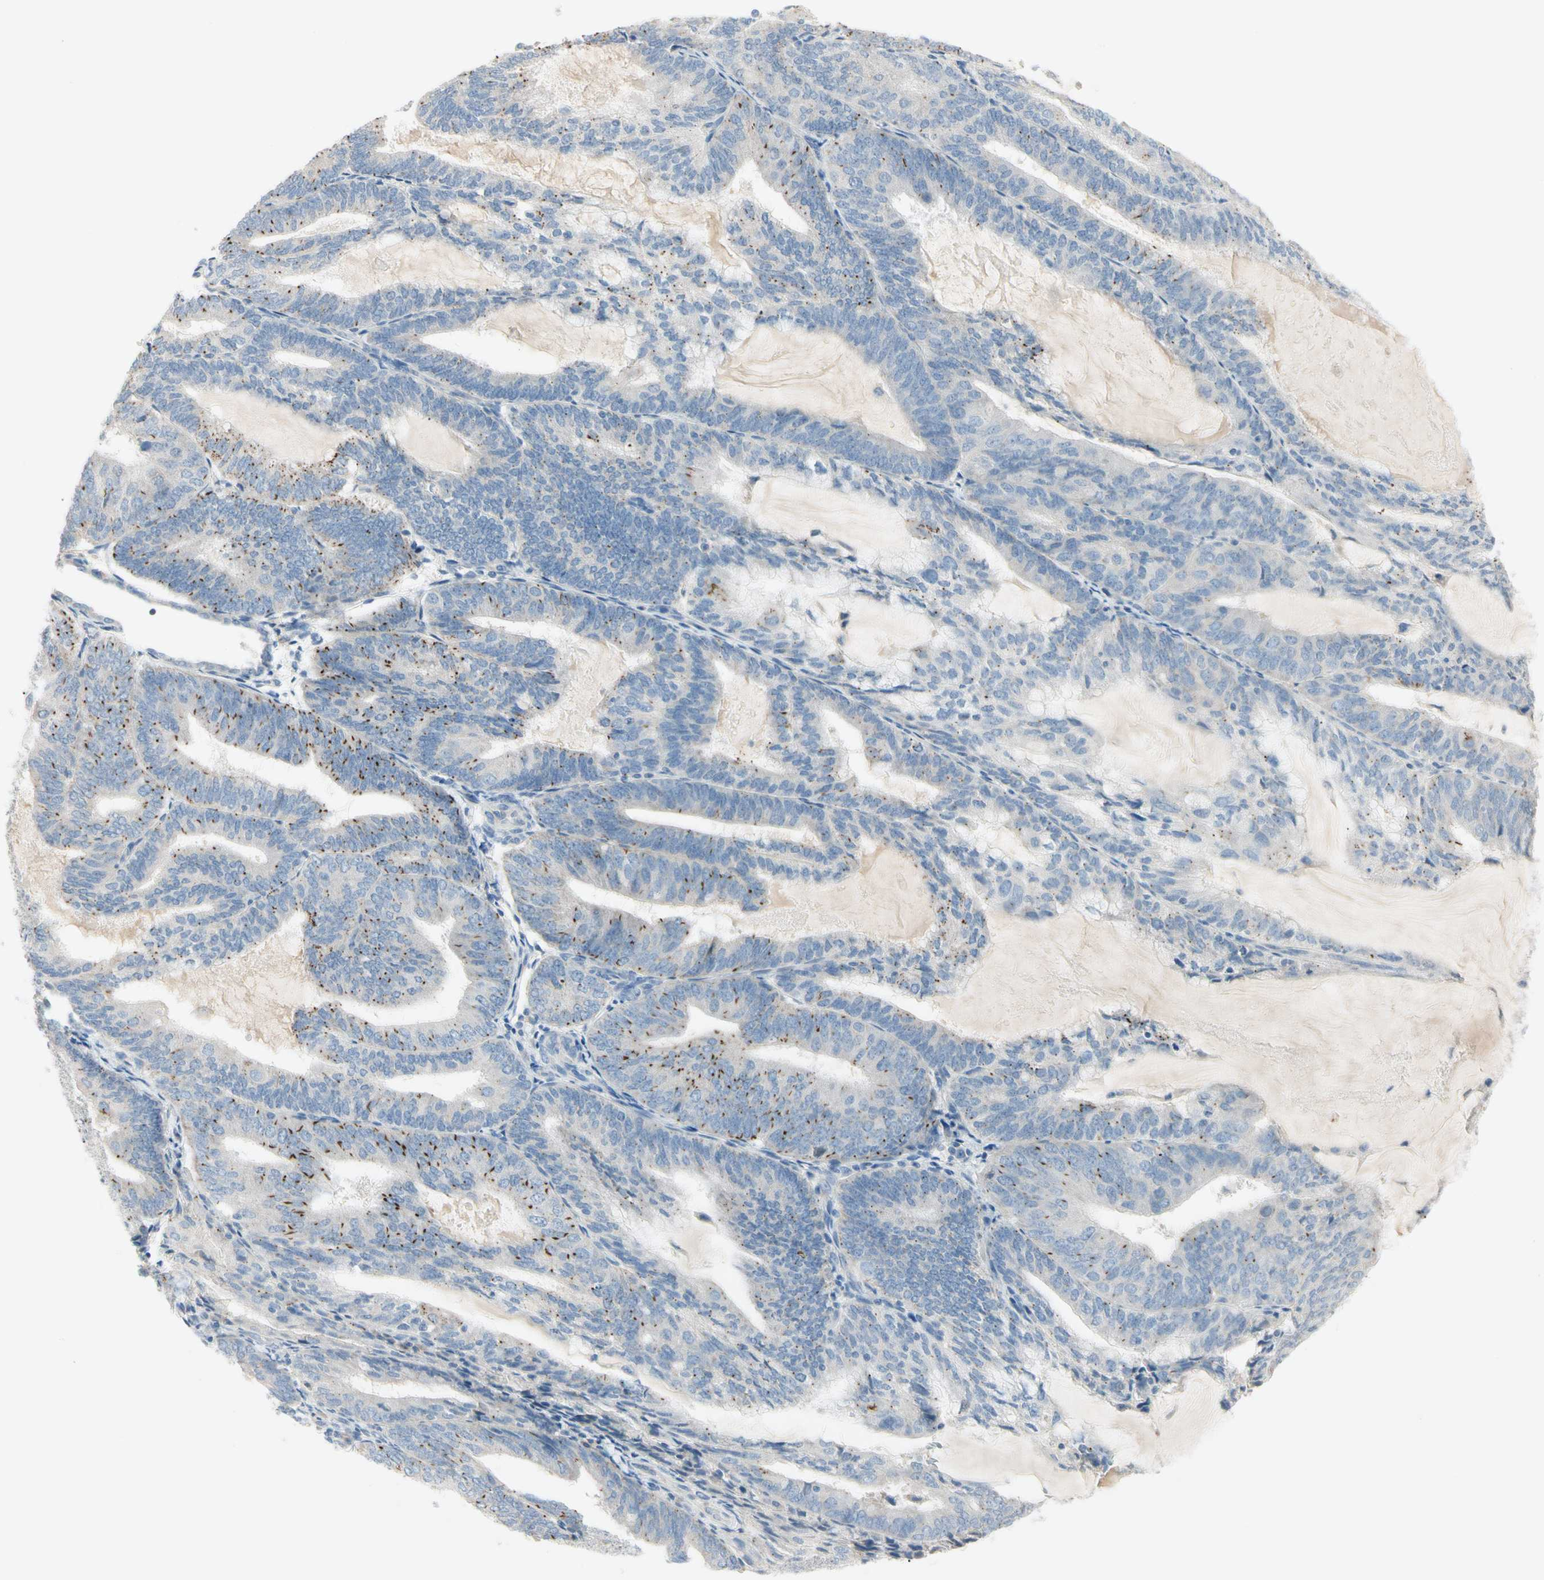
{"staining": {"intensity": "strong", "quantity": "<25%", "location": "cytoplasmic/membranous"}, "tissue": "endometrial cancer", "cell_type": "Tumor cells", "image_type": "cancer", "snomed": [{"axis": "morphology", "description": "Adenocarcinoma, NOS"}, {"axis": "topography", "description": "Endometrium"}], "caption": "IHC of endometrial cancer demonstrates medium levels of strong cytoplasmic/membranous expression in approximately <25% of tumor cells.", "gene": "ALDH18A1", "patient": {"sex": "female", "age": 81}}